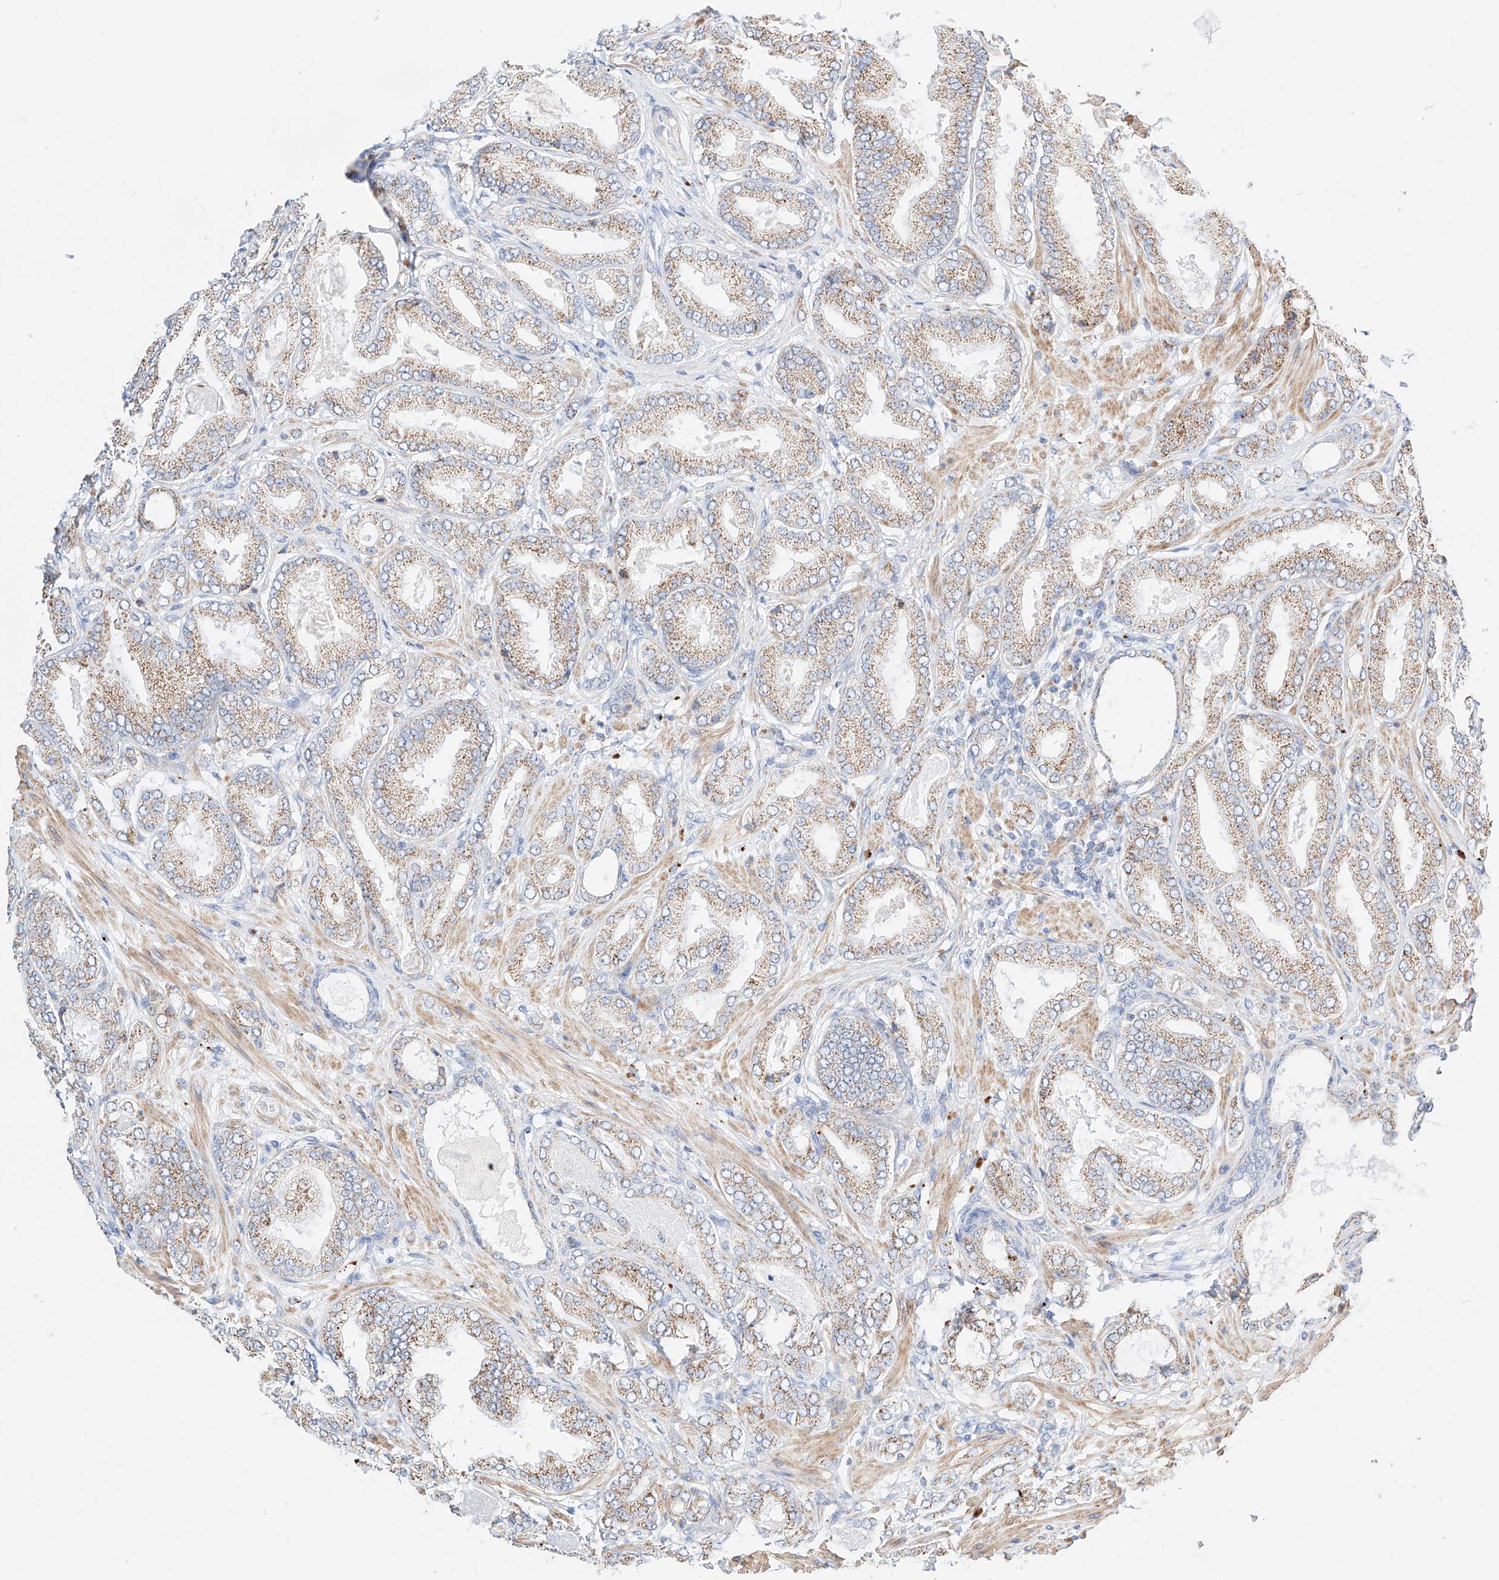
{"staining": {"intensity": "moderate", "quantity": "25%-75%", "location": "cytoplasmic/membranous"}, "tissue": "prostate cancer", "cell_type": "Tumor cells", "image_type": "cancer", "snomed": [{"axis": "morphology", "description": "Adenocarcinoma, Low grade"}, {"axis": "topography", "description": "Prostate"}], "caption": "Moderate cytoplasmic/membranous expression is seen in approximately 25%-75% of tumor cells in prostate adenocarcinoma (low-grade). (brown staining indicates protein expression, while blue staining denotes nuclei).", "gene": "C6orf62", "patient": {"sex": "male", "age": 63}}